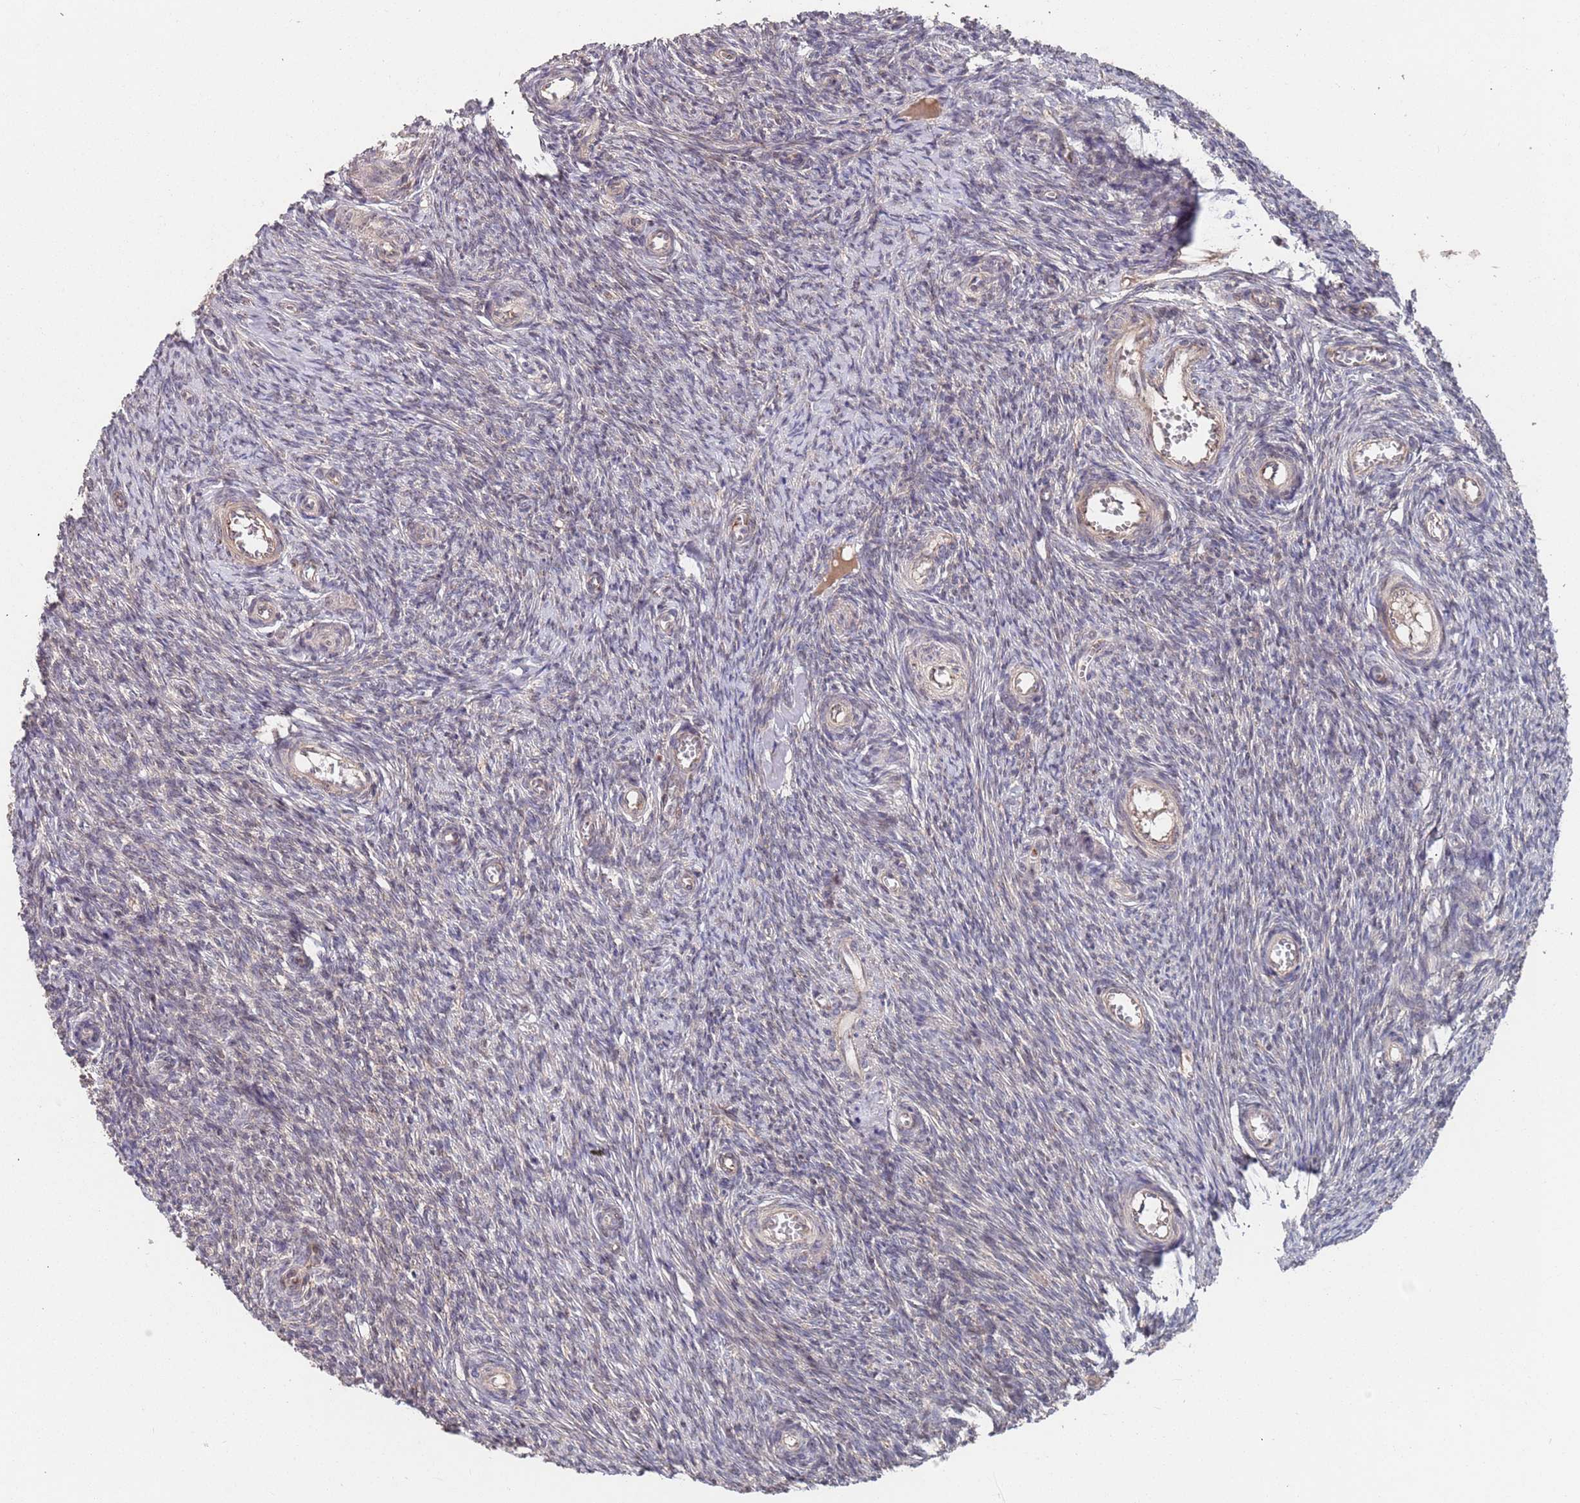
{"staining": {"intensity": "weak", "quantity": ">75%", "location": "cytoplasmic/membranous"}, "tissue": "ovary", "cell_type": "Follicle cells", "image_type": "normal", "snomed": [{"axis": "morphology", "description": "Normal tissue, NOS"}, {"axis": "topography", "description": "Ovary"}], "caption": "DAB immunohistochemical staining of normal ovary reveals weak cytoplasmic/membranous protein positivity in approximately >75% of follicle cells.", "gene": "UNC45A", "patient": {"sex": "female", "age": 44}}